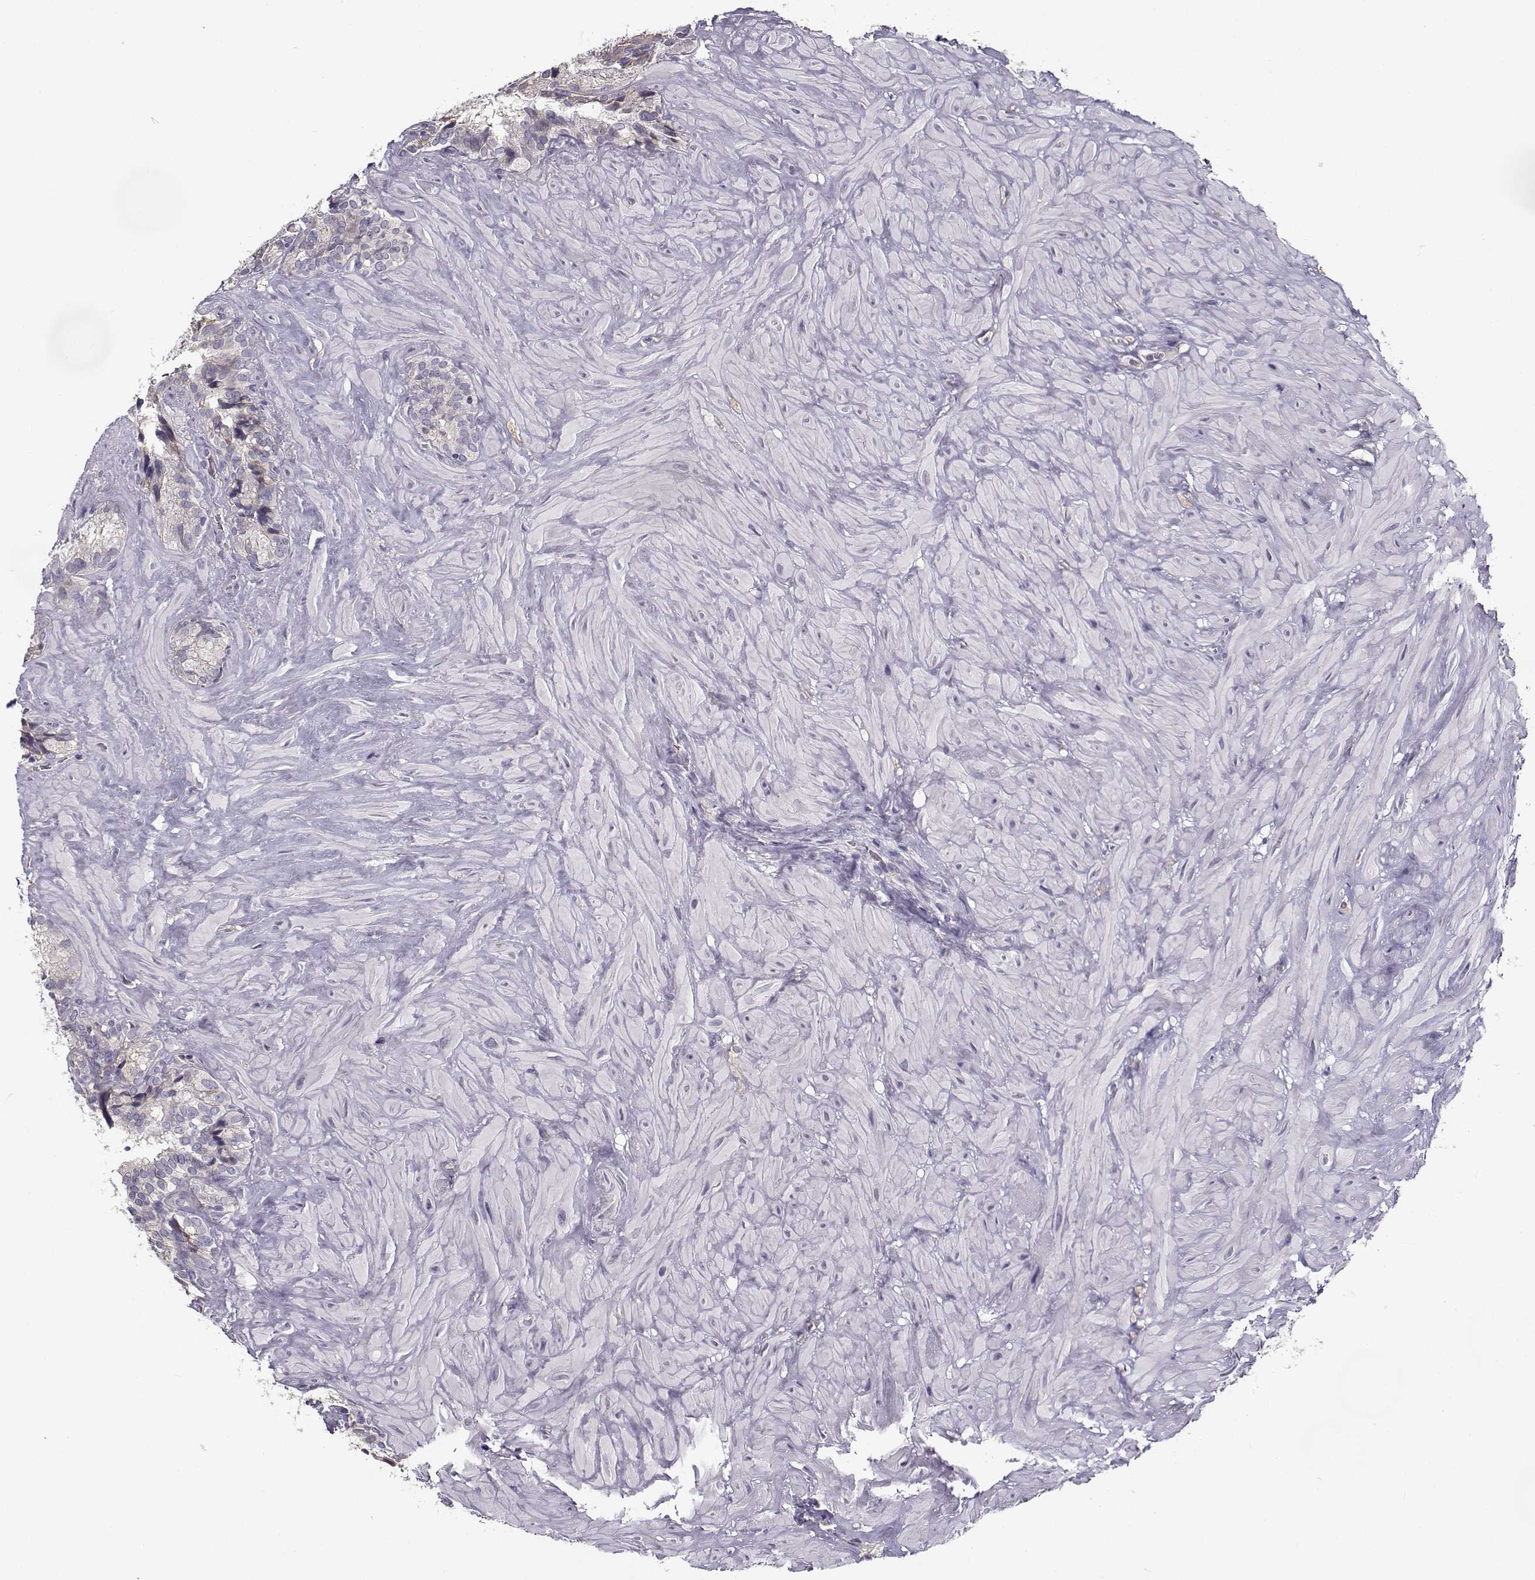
{"staining": {"intensity": "negative", "quantity": "none", "location": "none"}, "tissue": "seminal vesicle", "cell_type": "Glandular cells", "image_type": "normal", "snomed": [{"axis": "morphology", "description": "Normal tissue, NOS"}, {"axis": "topography", "description": "Seminal veicle"}], "caption": "The immunohistochemistry image has no significant staining in glandular cells of seminal vesicle.", "gene": "TMEM145", "patient": {"sex": "male", "age": 72}}